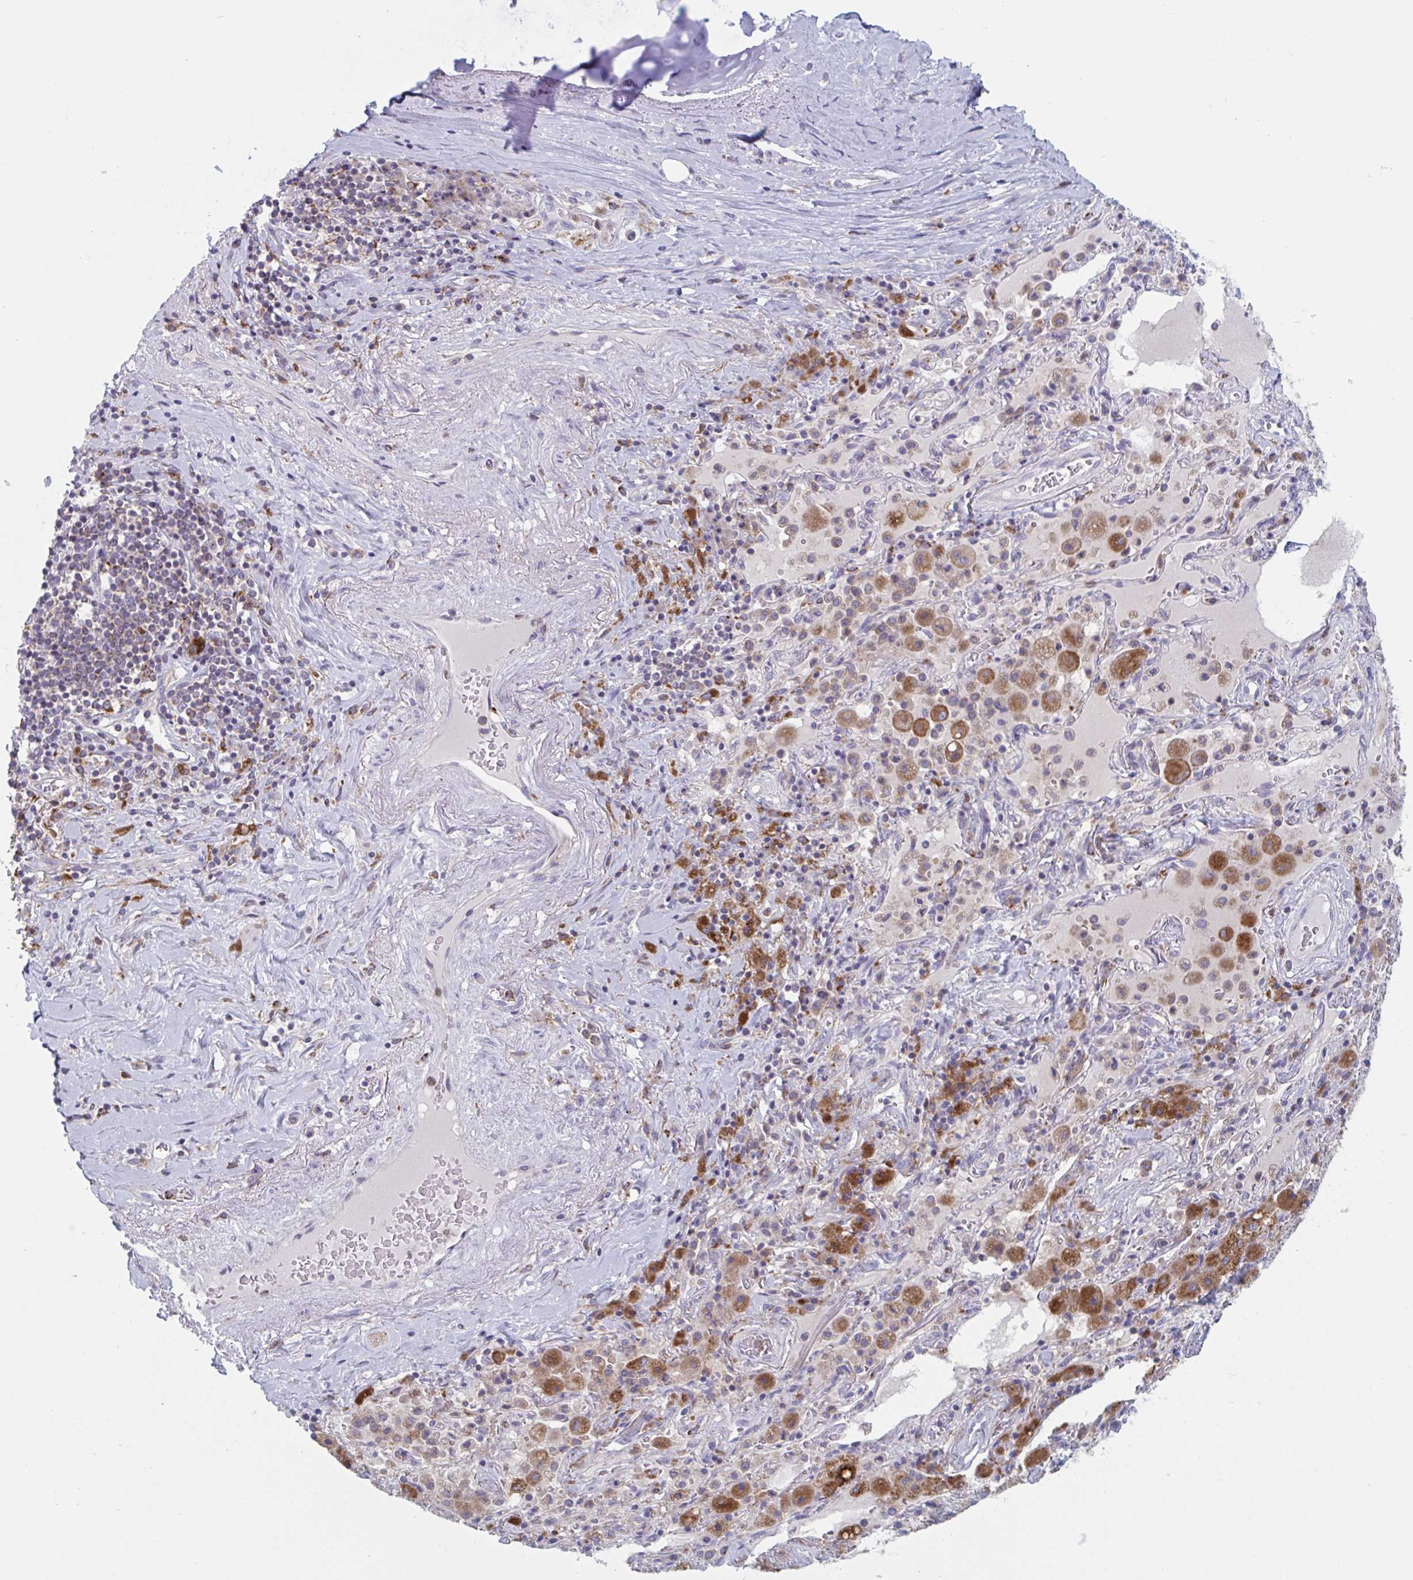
{"staining": {"intensity": "negative", "quantity": "none", "location": "none"}, "tissue": "adipose tissue", "cell_type": "Adipocytes", "image_type": "normal", "snomed": [{"axis": "morphology", "description": "Normal tissue, NOS"}, {"axis": "topography", "description": "Cartilage tissue"}, {"axis": "topography", "description": "Bronchus"}], "caption": "This photomicrograph is of benign adipose tissue stained with IHC to label a protein in brown with the nuclei are counter-stained blue. There is no positivity in adipocytes.", "gene": "NIPSNAP1", "patient": {"sex": "male", "age": 64}}